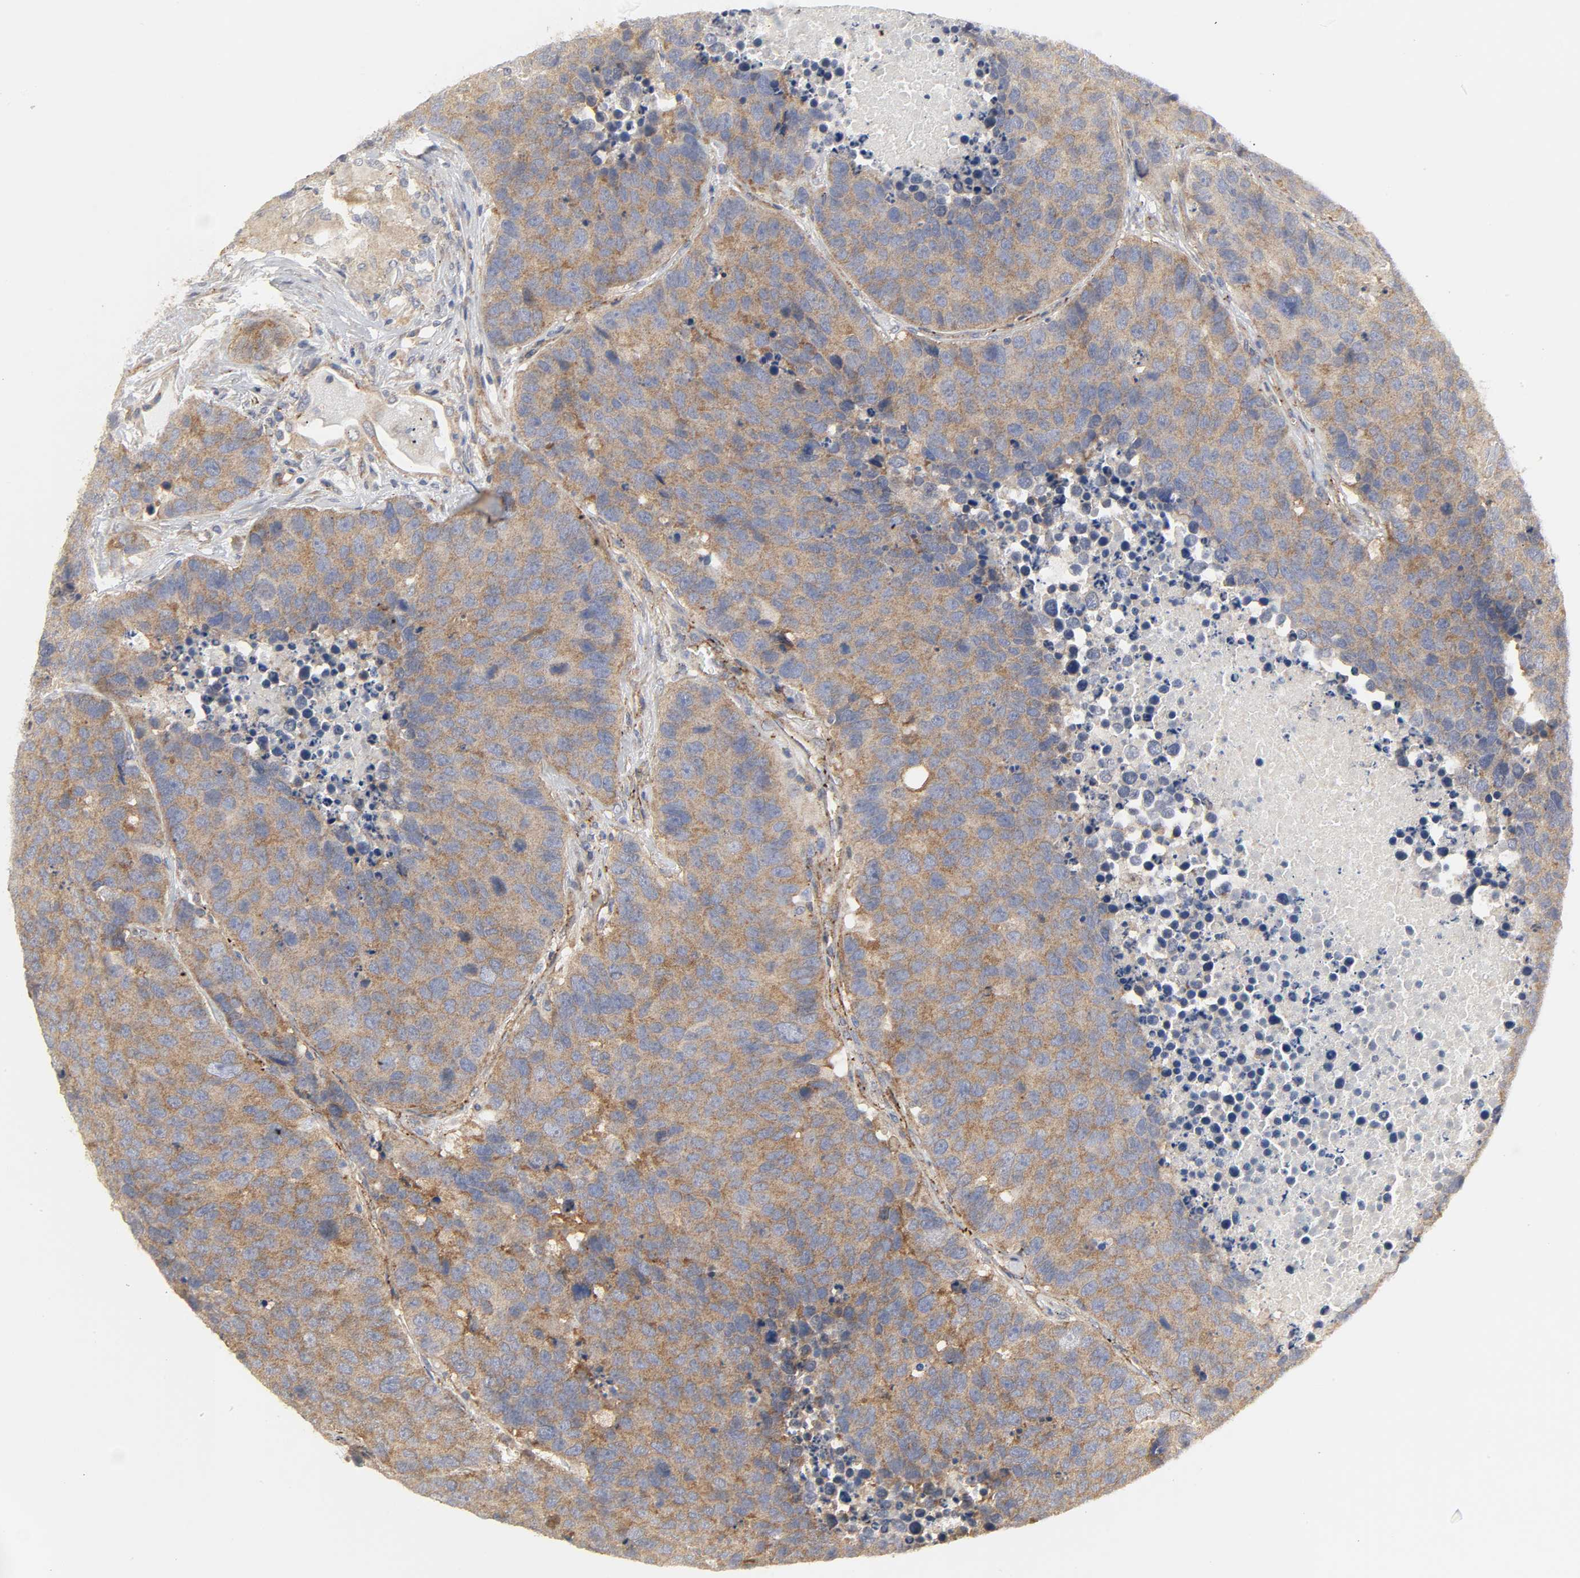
{"staining": {"intensity": "moderate", "quantity": ">75%", "location": "cytoplasmic/membranous"}, "tissue": "carcinoid", "cell_type": "Tumor cells", "image_type": "cancer", "snomed": [{"axis": "morphology", "description": "Carcinoid, malignant, NOS"}, {"axis": "topography", "description": "Lung"}], "caption": "Approximately >75% of tumor cells in carcinoid display moderate cytoplasmic/membranous protein expression as visualized by brown immunohistochemical staining.", "gene": "SH3GLB1", "patient": {"sex": "male", "age": 60}}